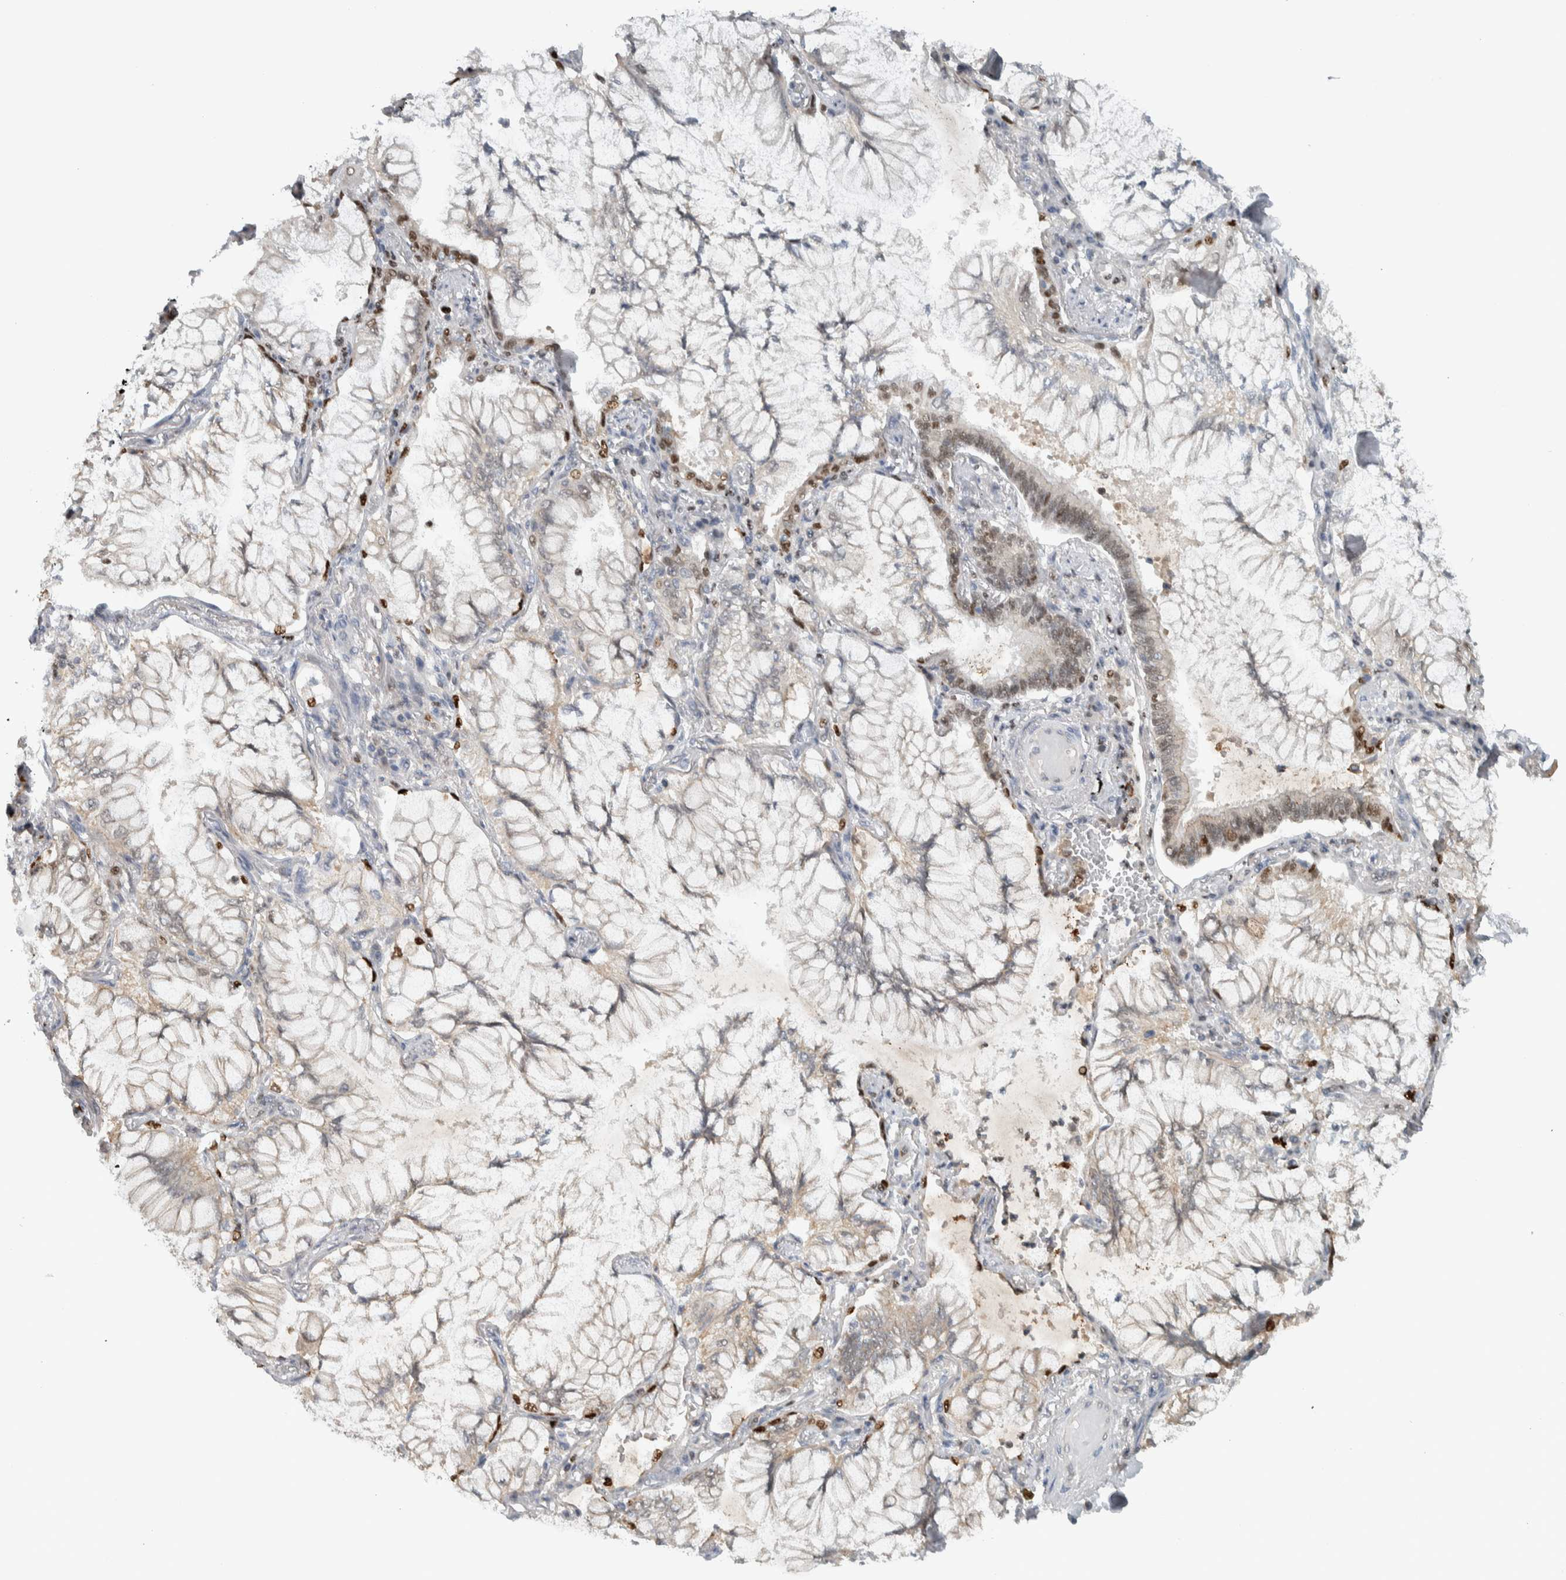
{"staining": {"intensity": "moderate", "quantity": "<25%", "location": "cytoplasmic/membranous,nuclear"}, "tissue": "lung cancer", "cell_type": "Tumor cells", "image_type": "cancer", "snomed": [{"axis": "morphology", "description": "Adenocarcinoma, NOS"}, {"axis": "topography", "description": "Lung"}], "caption": "Protein staining exhibits moderate cytoplasmic/membranous and nuclear expression in about <25% of tumor cells in adenocarcinoma (lung).", "gene": "ADPRM", "patient": {"sex": "female", "age": 70}}